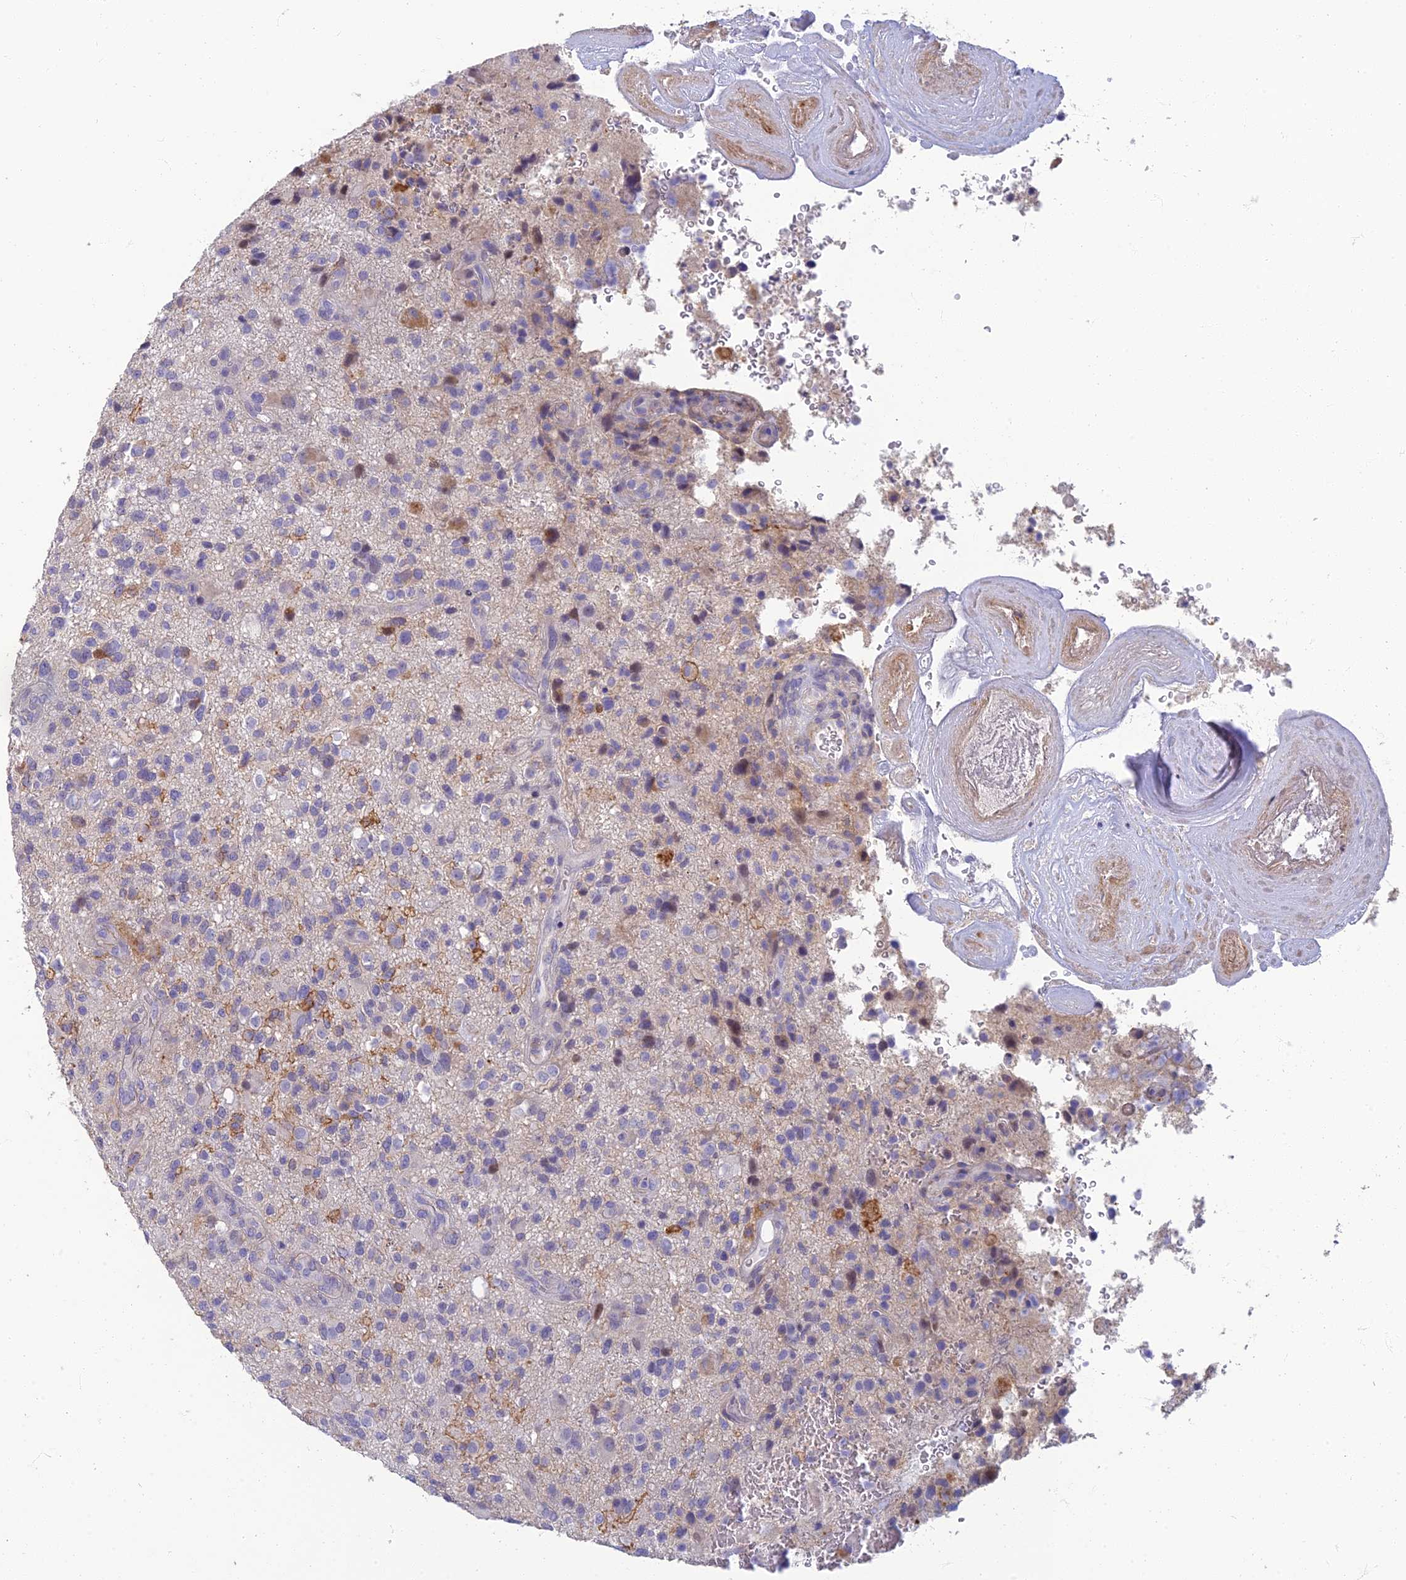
{"staining": {"intensity": "negative", "quantity": "none", "location": "none"}, "tissue": "glioma", "cell_type": "Tumor cells", "image_type": "cancer", "snomed": [{"axis": "morphology", "description": "Glioma, malignant, High grade"}, {"axis": "topography", "description": "Brain"}], "caption": "Immunohistochemical staining of high-grade glioma (malignant) reveals no significant positivity in tumor cells. (Immunohistochemistry, brightfield microscopy, high magnification).", "gene": "NEURL1", "patient": {"sex": "male", "age": 47}}